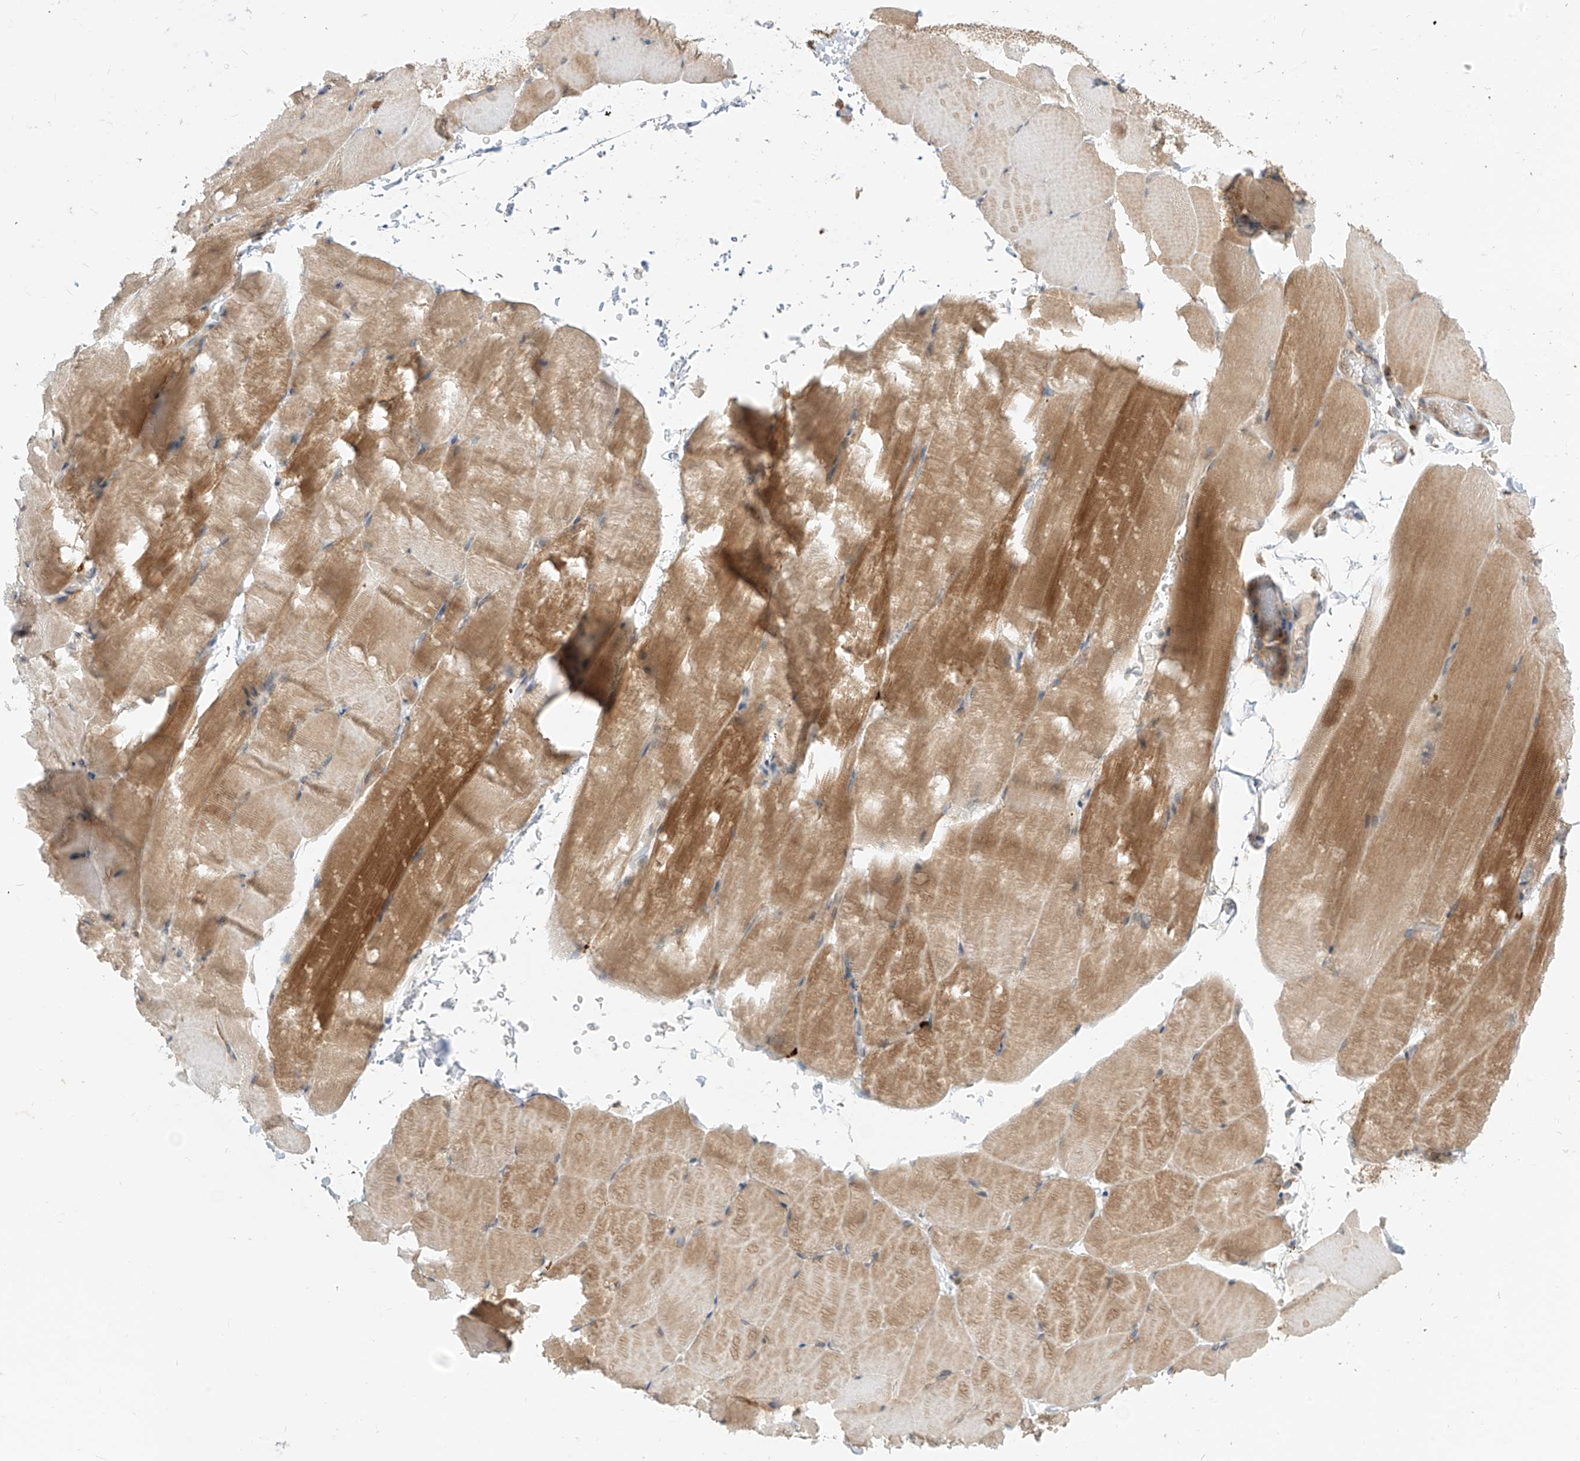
{"staining": {"intensity": "moderate", "quantity": "25%-75%", "location": "cytoplasmic/membranous"}, "tissue": "skeletal muscle", "cell_type": "Myocytes", "image_type": "normal", "snomed": [{"axis": "morphology", "description": "Normal tissue, NOS"}, {"axis": "topography", "description": "Skeletal muscle"}, {"axis": "topography", "description": "Parathyroid gland"}], "caption": "DAB (3,3'-diaminobenzidine) immunohistochemical staining of unremarkable skeletal muscle exhibits moderate cytoplasmic/membranous protein expression in about 25%-75% of myocytes.", "gene": "MTUS2", "patient": {"sex": "female", "age": 37}}